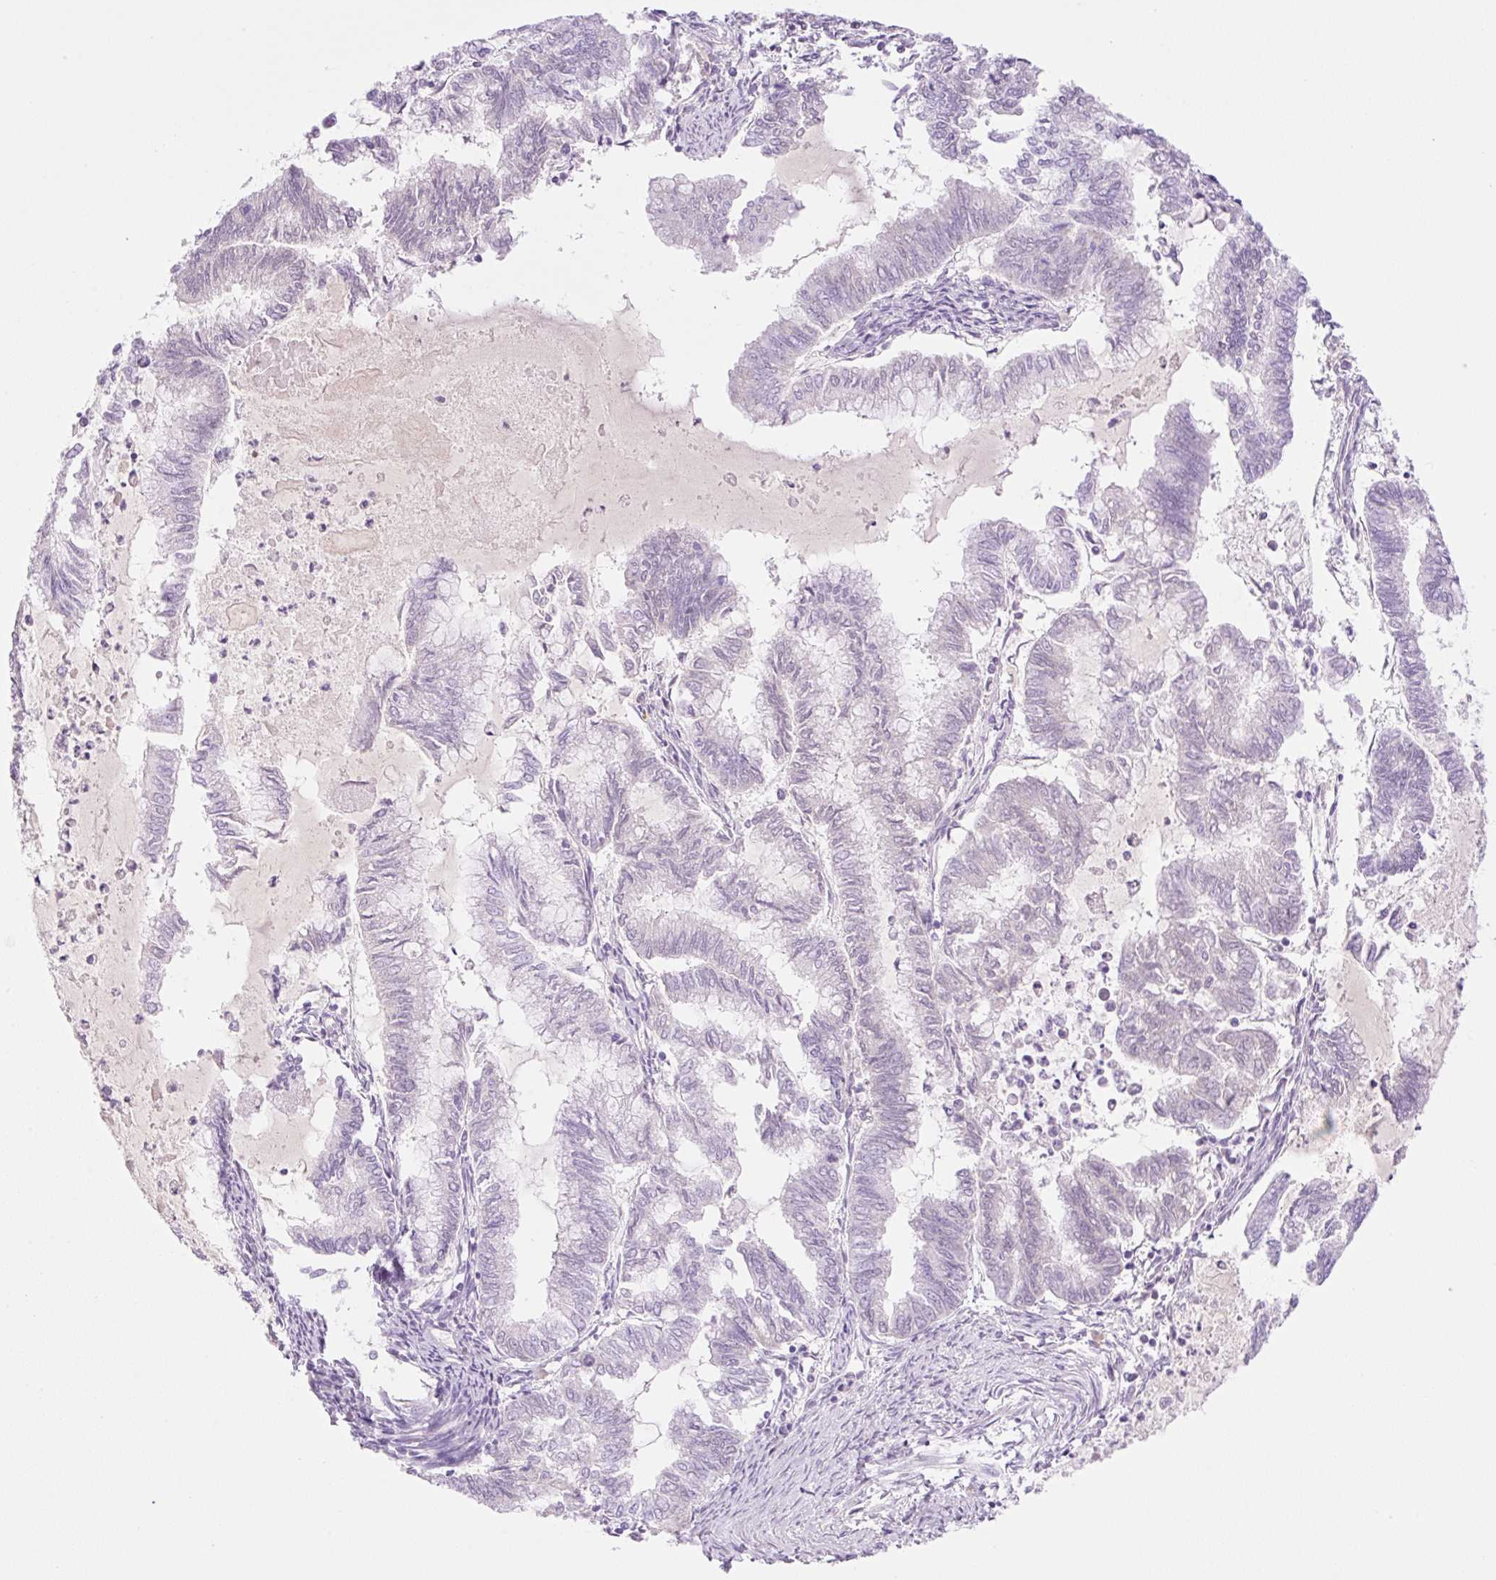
{"staining": {"intensity": "negative", "quantity": "none", "location": "none"}, "tissue": "endometrial cancer", "cell_type": "Tumor cells", "image_type": "cancer", "snomed": [{"axis": "morphology", "description": "Adenocarcinoma, NOS"}, {"axis": "topography", "description": "Endometrium"}], "caption": "The image exhibits no significant staining in tumor cells of adenocarcinoma (endometrial).", "gene": "PALM3", "patient": {"sex": "female", "age": 79}}